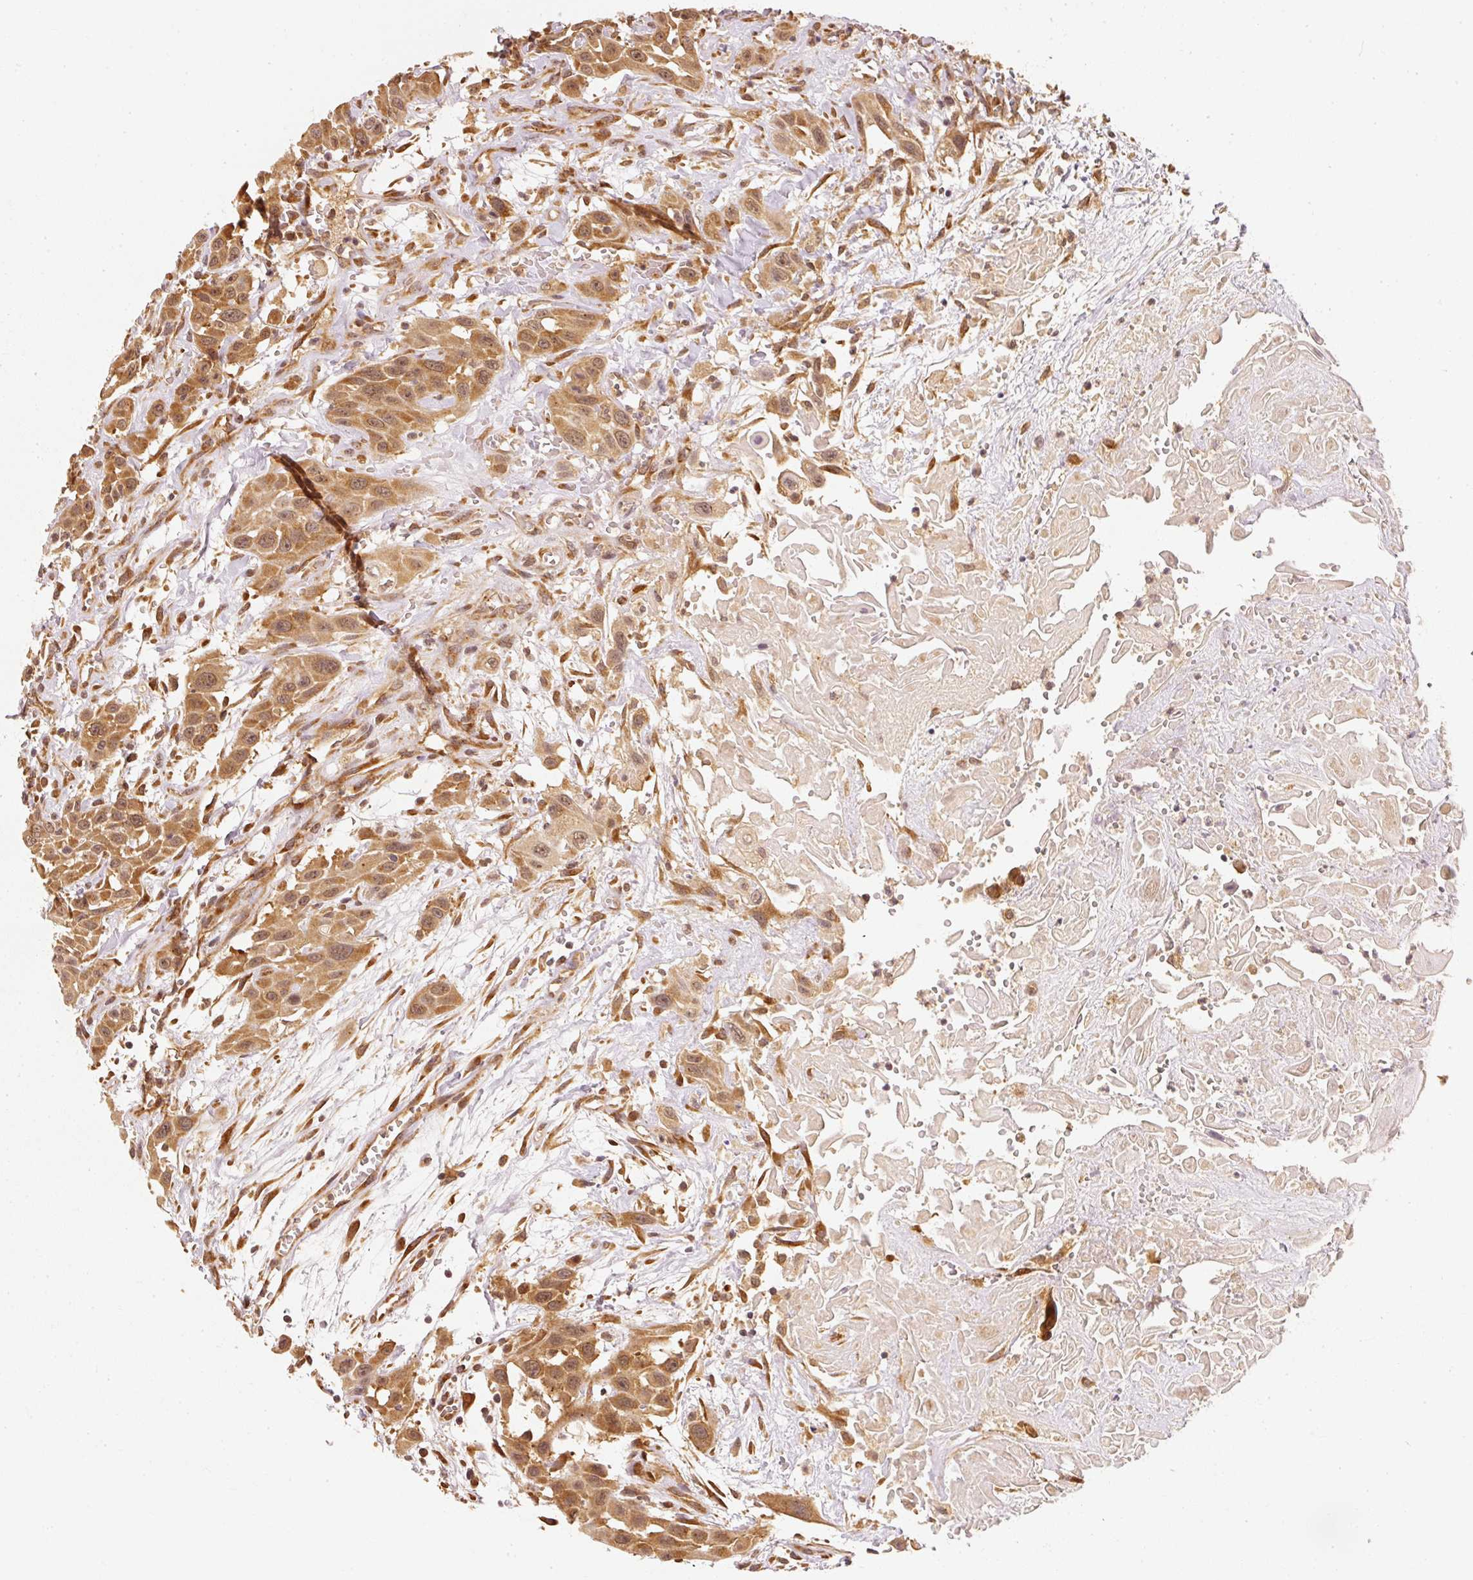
{"staining": {"intensity": "moderate", "quantity": ">75%", "location": "cytoplasmic/membranous"}, "tissue": "head and neck cancer", "cell_type": "Tumor cells", "image_type": "cancer", "snomed": [{"axis": "morphology", "description": "Squamous cell carcinoma, NOS"}, {"axis": "topography", "description": "Head-Neck"}], "caption": "An image showing moderate cytoplasmic/membranous staining in about >75% of tumor cells in head and neck squamous cell carcinoma, as visualized by brown immunohistochemical staining.", "gene": "EEF1A2", "patient": {"sex": "male", "age": 81}}